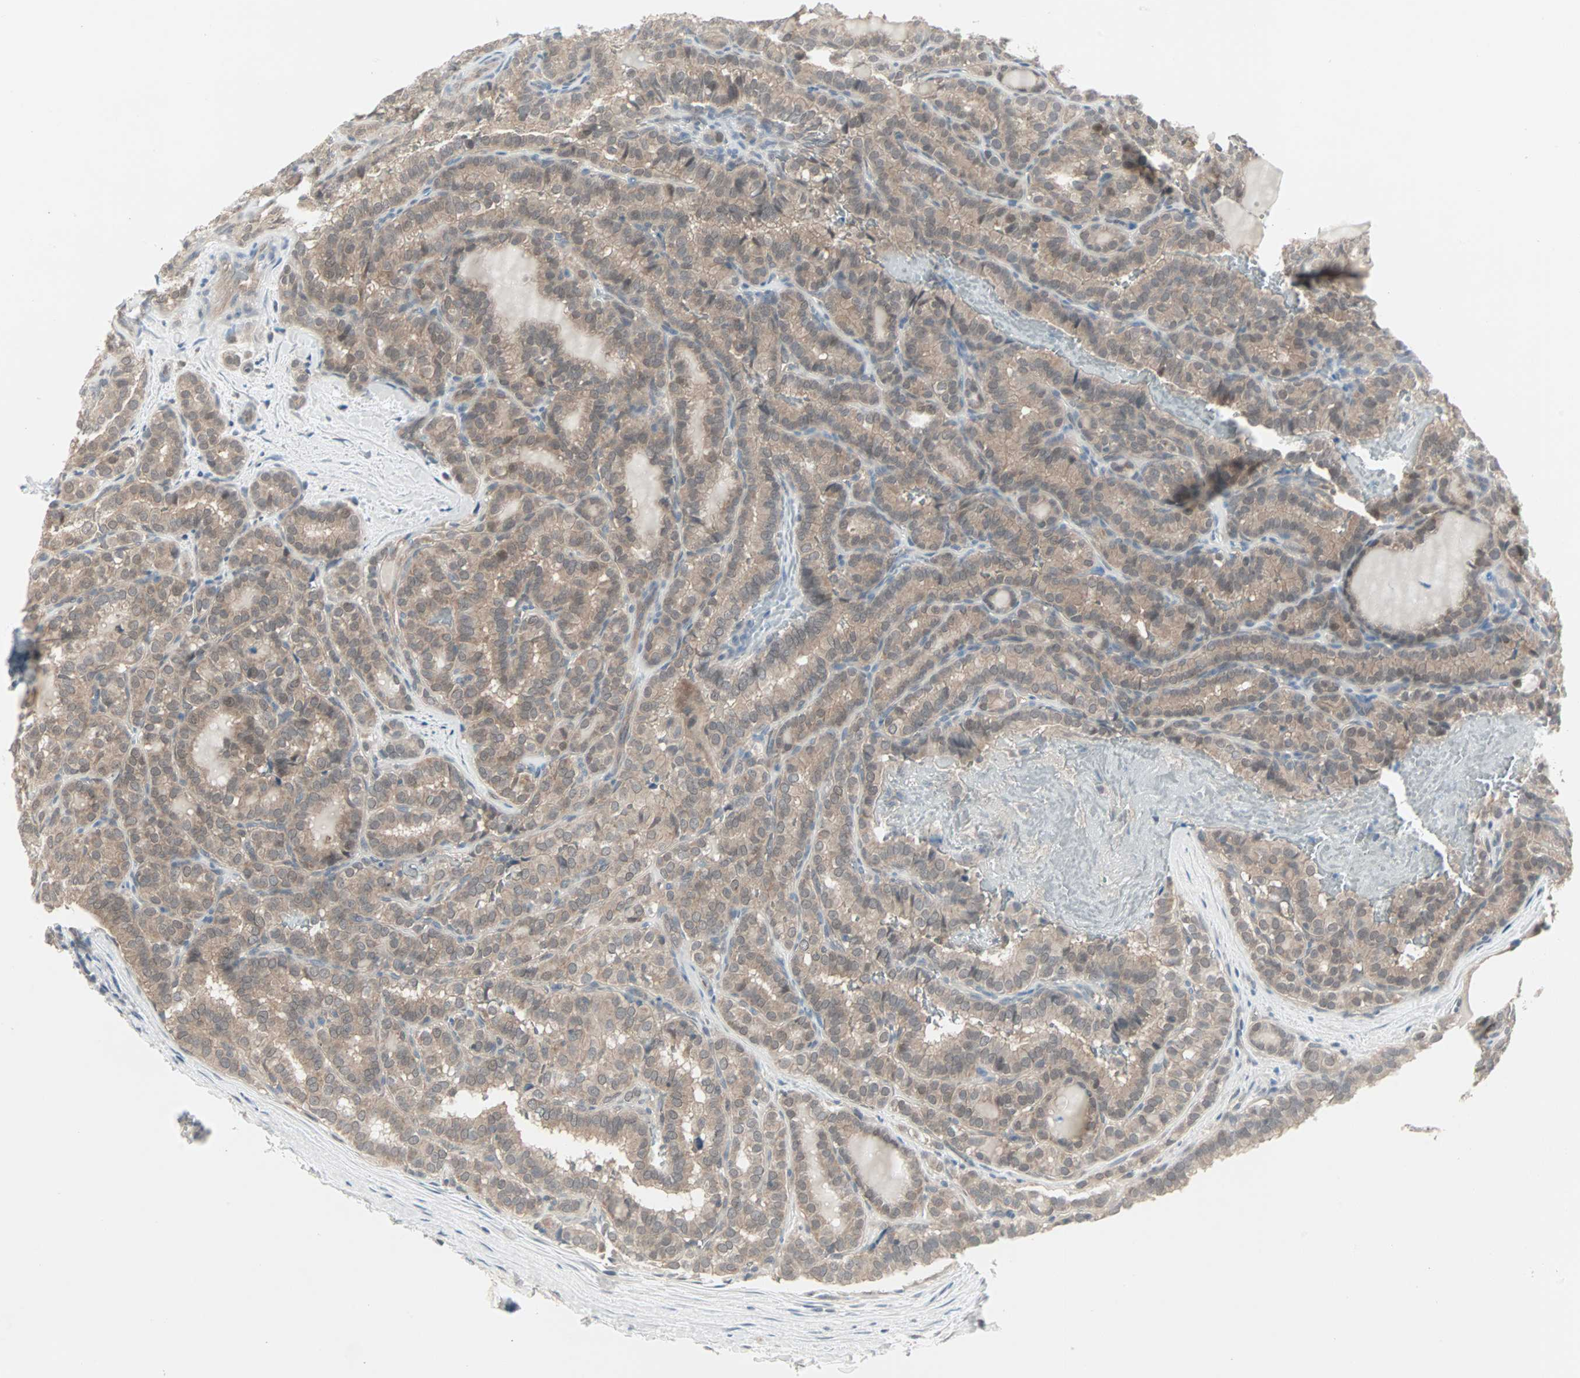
{"staining": {"intensity": "weak", "quantity": ">75%", "location": "cytoplasmic/membranous"}, "tissue": "thyroid cancer", "cell_type": "Tumor cells", "image_type": "cancer", "snomed": [{"axis": "morphology", "description": "Normal tissue, NOS"}, {"axis": "morphology", "description": "Papillary adenocarcinoma, NOS"}, {"axis": "topography", "description": "Thyroid gland"}], "caption": "A micrograph of human thyroid cancer stained for a protein reveals weak cytoplasmic/membranous brown staining in tumor cells. The protein of interest is stained brown, and the nuclei are stained in blue (DAB (3,3'-diaminobenzidine) IHC with brightfield microscopy, high magnification).", "gene": "PTPA", "patient": {"sex": "female", "age": 30}}